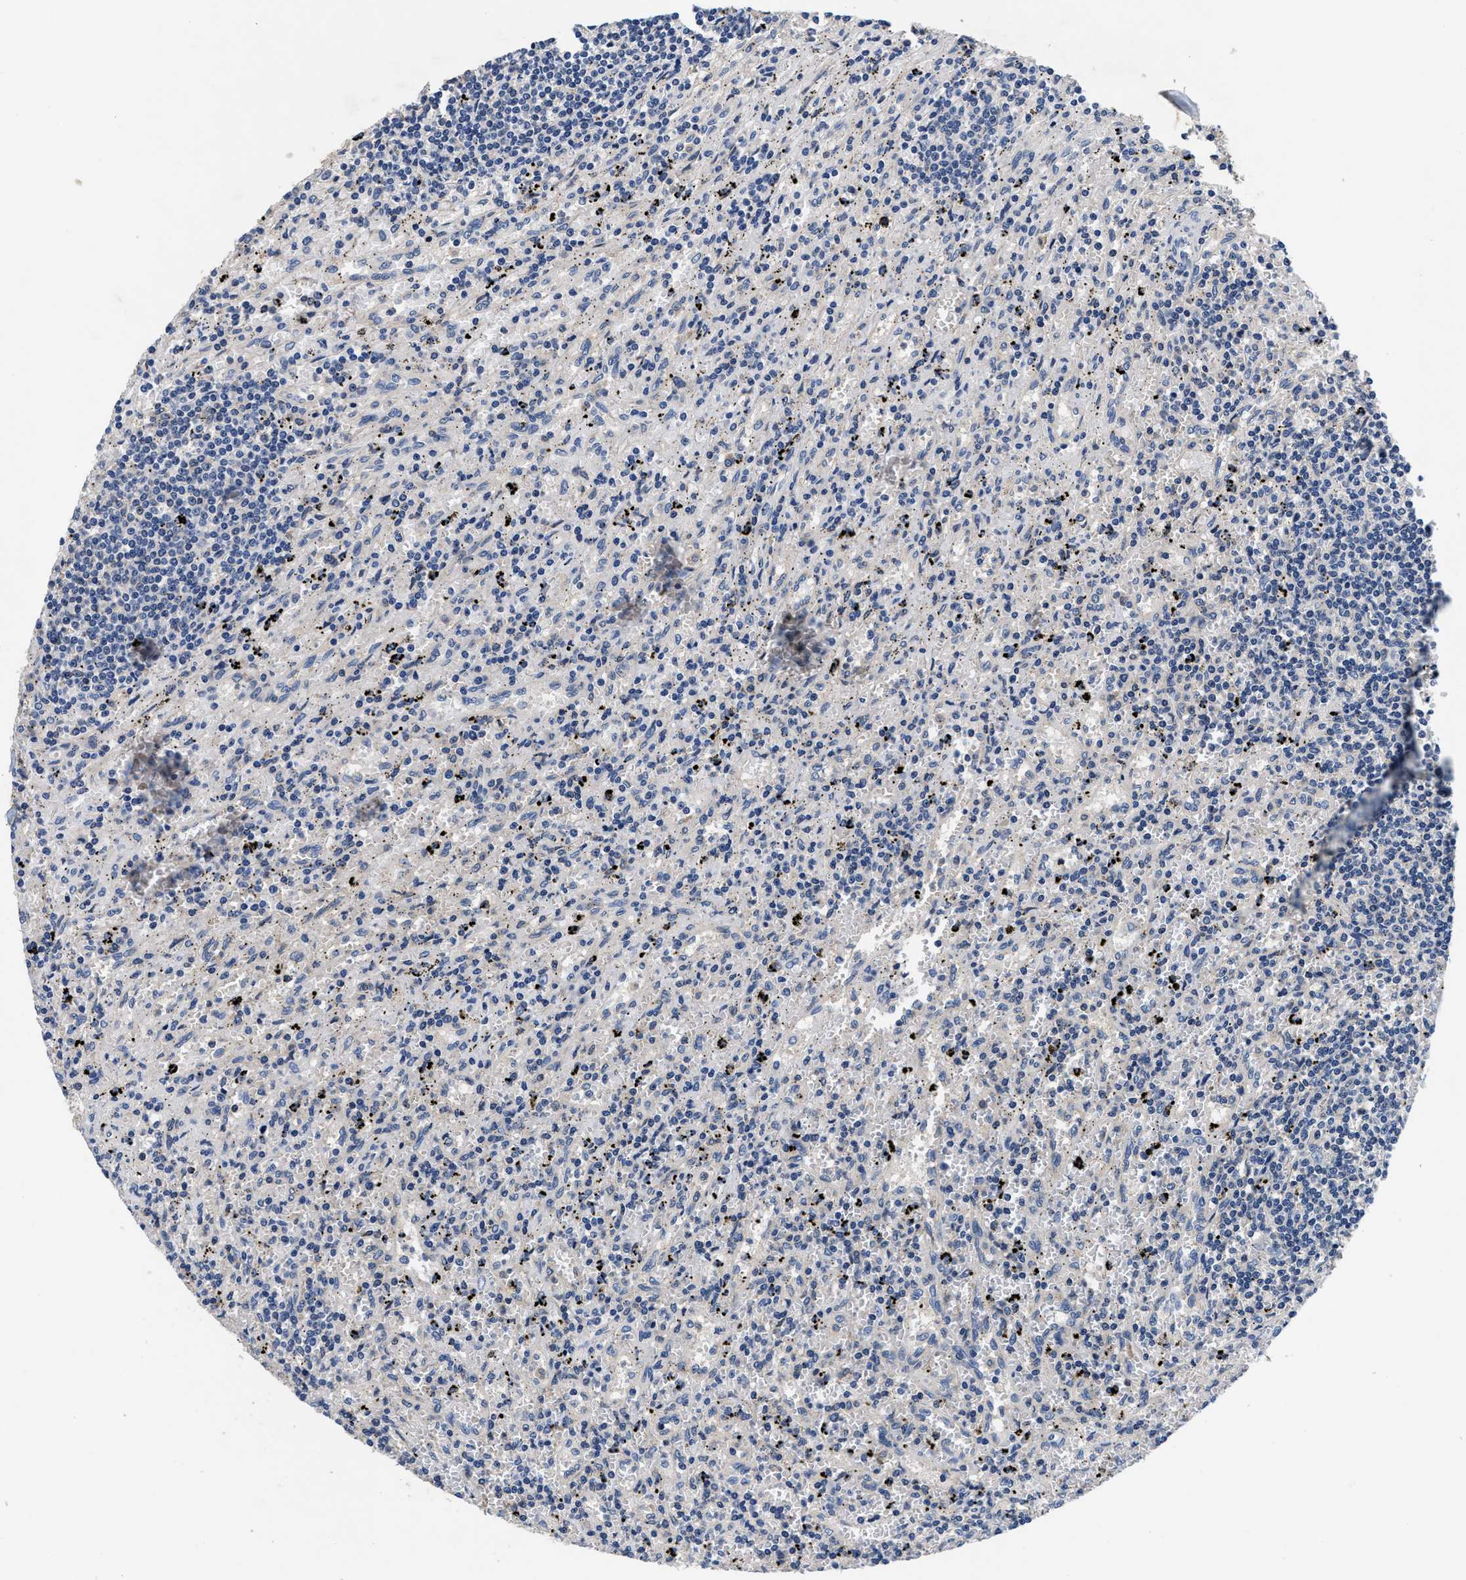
{"staining": {"intensity": "negative", "quantity": "none", "location": "none"}, "tissue": "lymphoma", "cell_type": "Tumor cells", "image_type": "cancer", "snomed": [{"axis": "morphology", "description": "Malignant lymphoma, non-Hodgkin's type, Low grade"}, {"axis": "topography", "description": "Spleen"}], "caption": "This is a photomicrograph of immunohistochemistry (IHC) staining of lymphoma, which shows no staining in tumor cells.", "gene": "ANKIB1", "patient": {"sex": "male", "age": 76}}